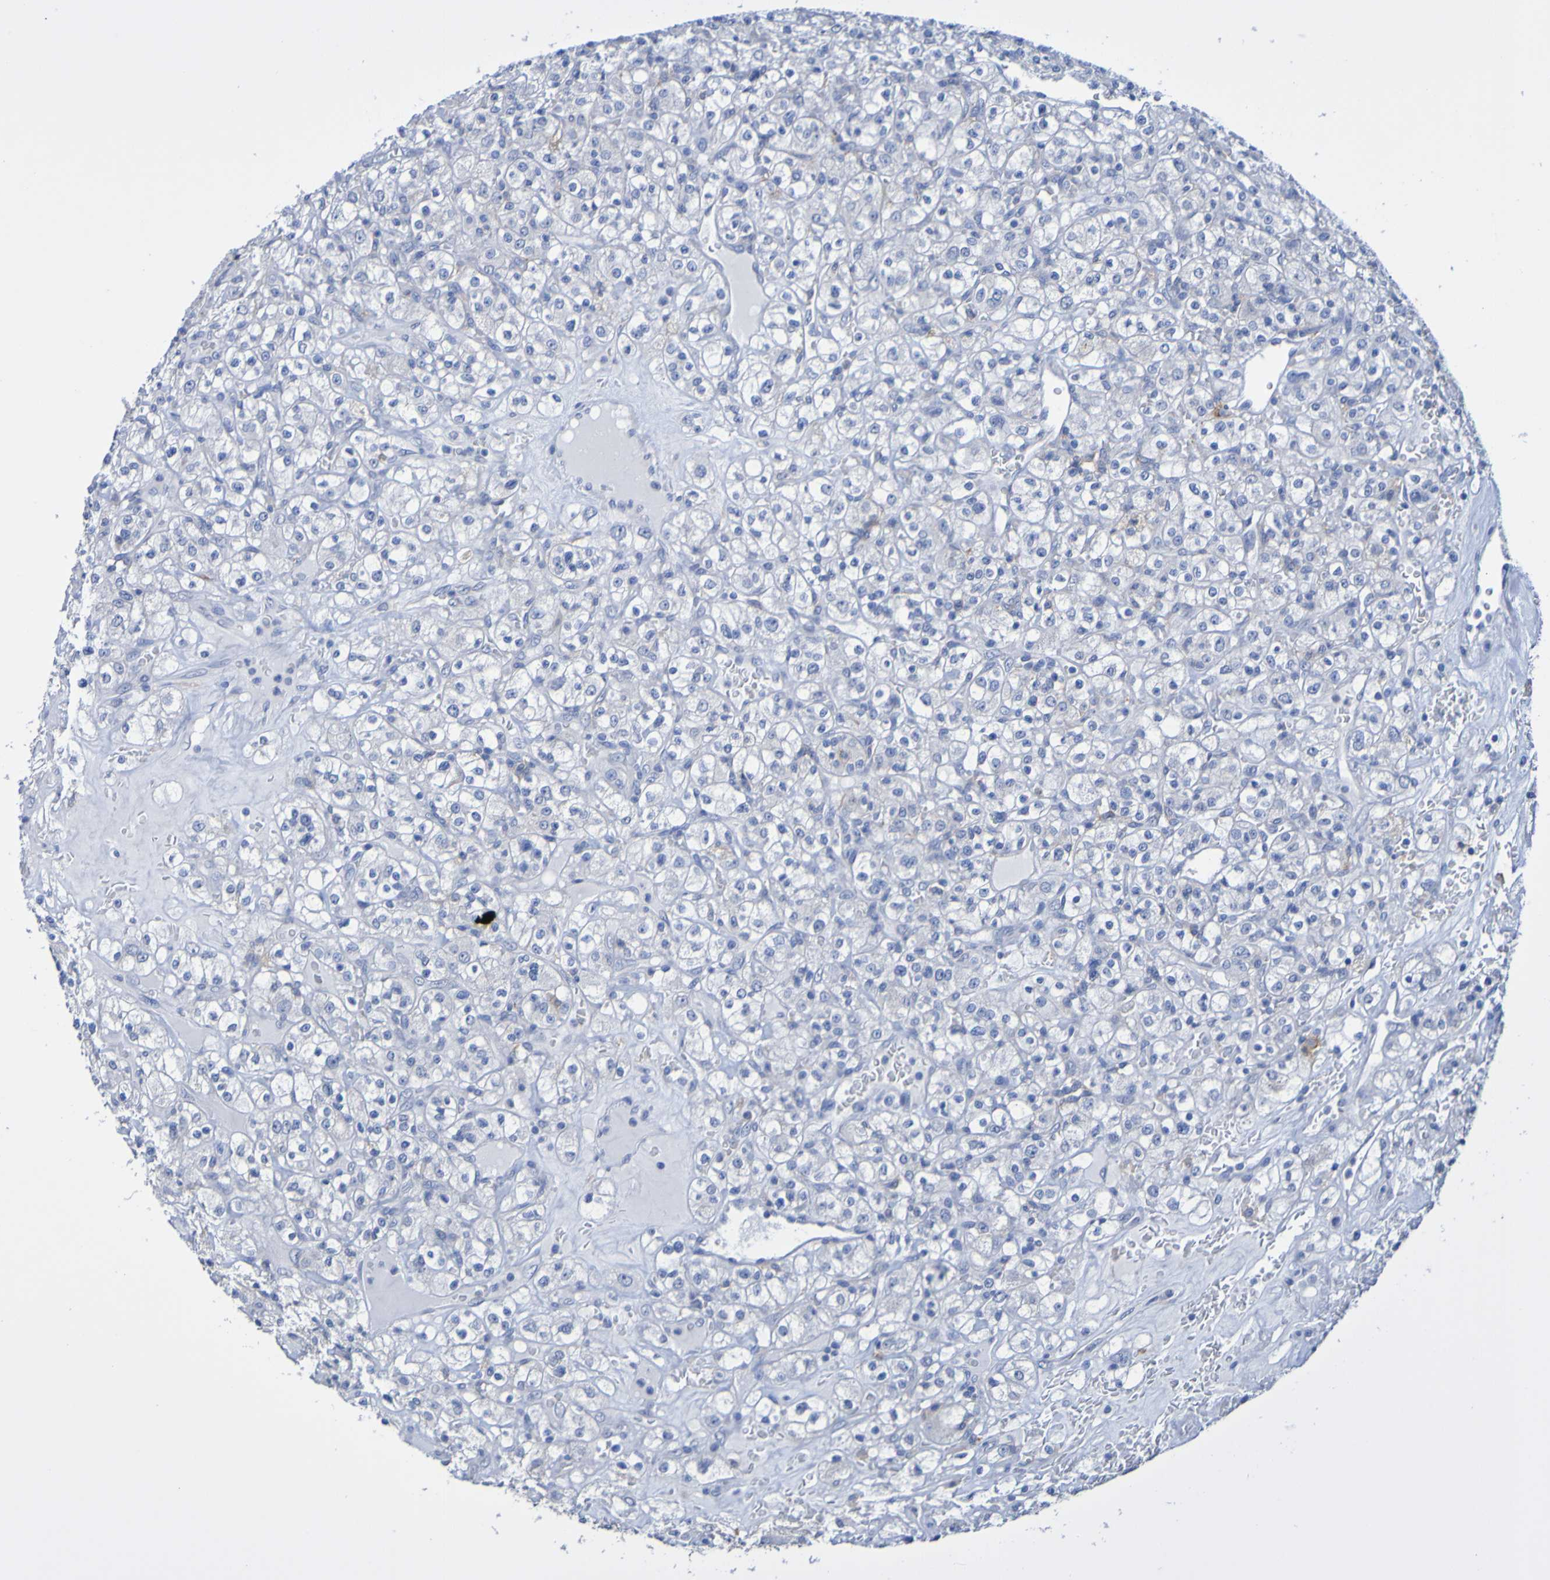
{"staining": {"intensity": "negative", "quantity": "none", "location": "none"}, "tissue": "renal cancer", "cell_type": "Tumor cells", "image_type": "cancer", "snomed": [{"axis": "morphology", "description": "Normal tissue, NOS"}, {"axis": "morphology", "description": "Adenocarcinoma, NOS"}, {"axis": "topography", "description": "Kidney"}], "caption": "Histopathology image shows no significant protein expression in tumor cells of renal cancer.", "gene": "SLC3A2", "patient": {"sex": "female", "age": 72}}